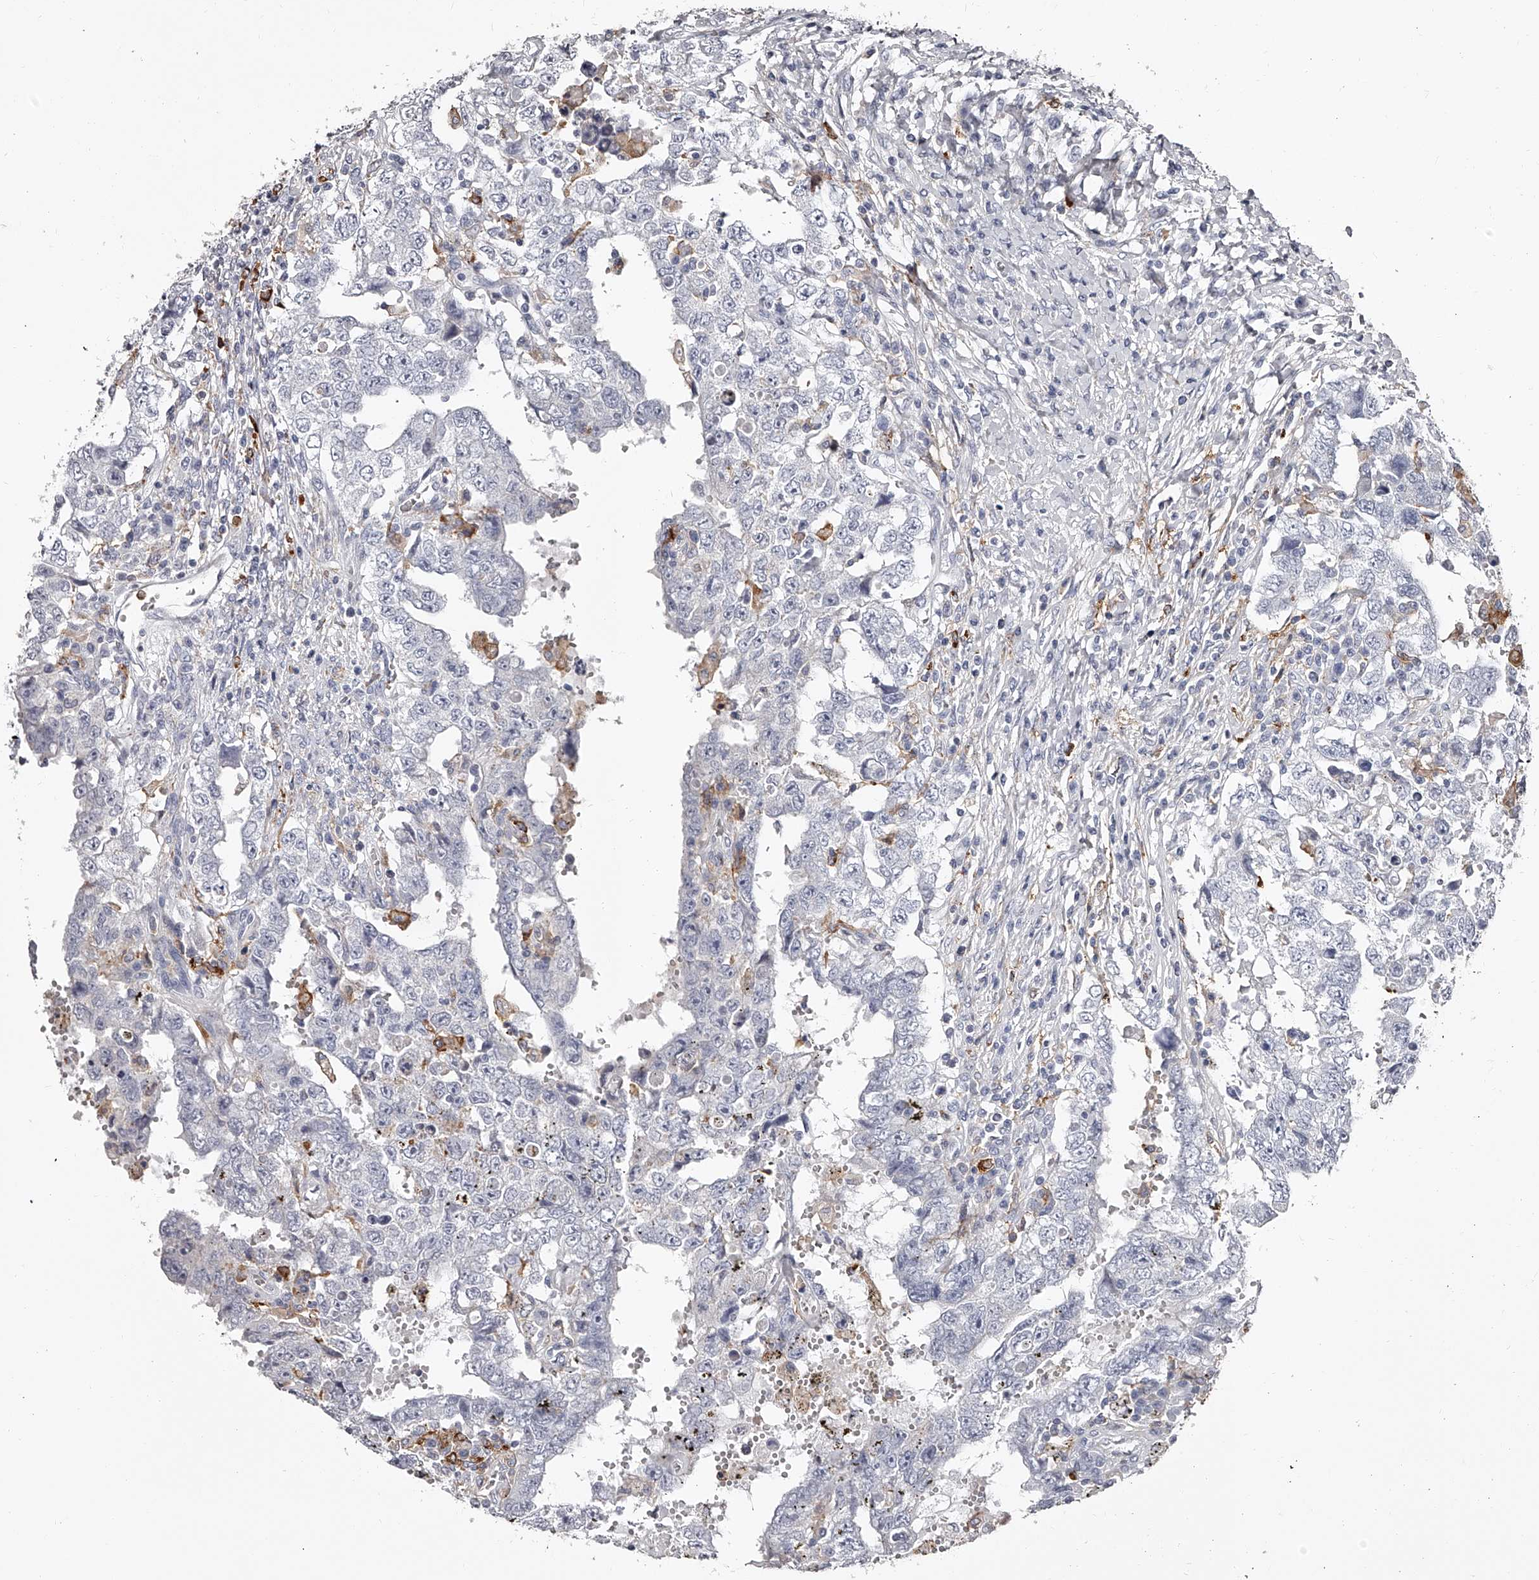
{"staining": {"intensity": "negative", "quantity": "none", "location": "none"}, "tissue": "testis cancer", "cell_type": "Tumor cells", "image_type": "cancer", "snomed": [{"axis": "morphology", "description": "Carcinoma, Embryonal, NOS"}, {"axis": "topography", "description": "Testis"}], "caption": "Immunohistochemical staining of human embryonal carcinoma (testis) exhibits no significant staining in tumor cells. The staining is performed using DAB brown chromogen with nuclei counter-stained in using hematoxylin.", "gene": "PACSIN1", "patient": {"sex": "male", "age": 26}}